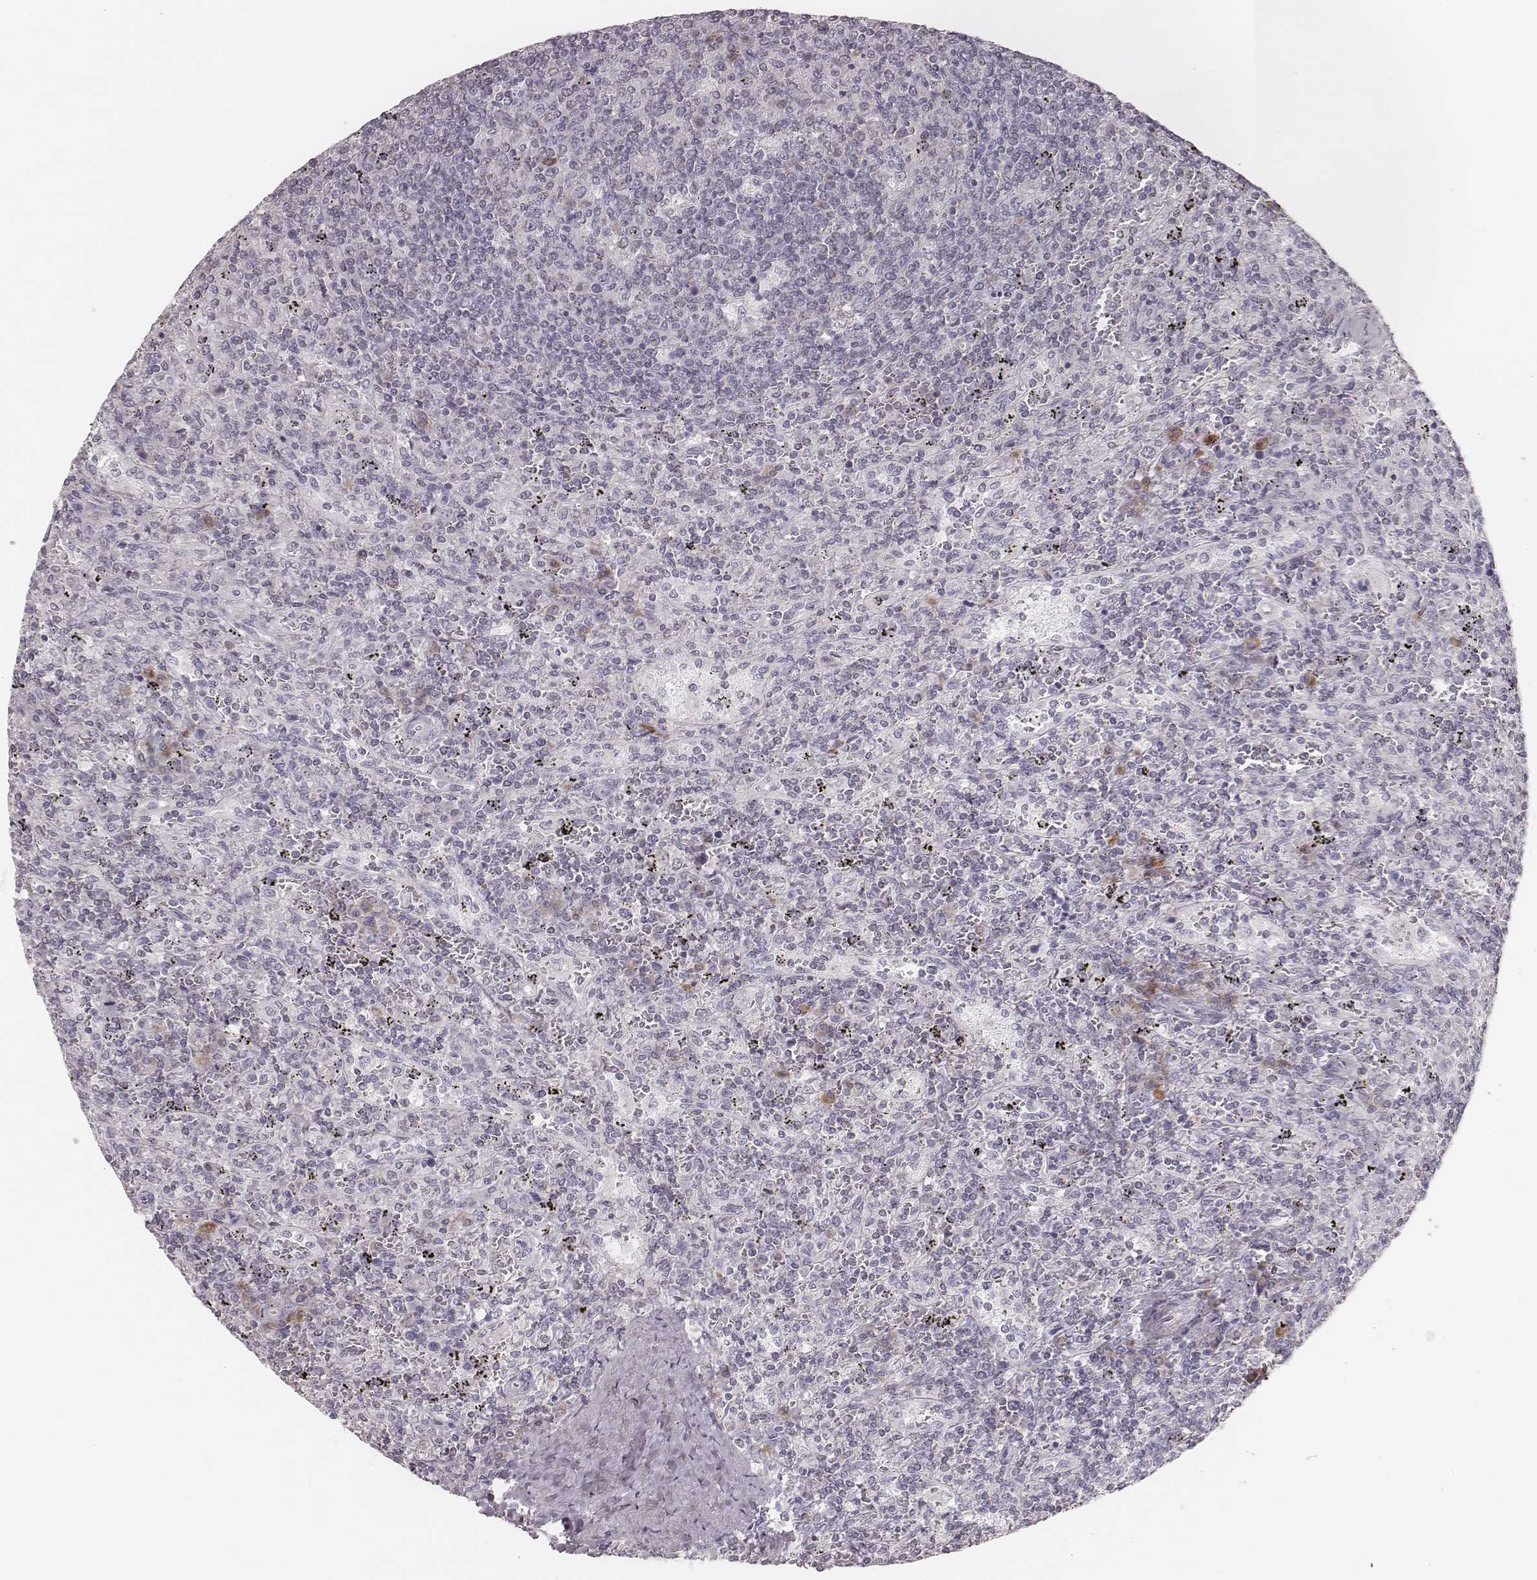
{"staining": {"intensity": "negative", "quantity": "none", "location": "none"}, "tissue": "lymphoma", "cell_type": "Tumor cells", "image_type": "cancer", "snomed": [{"axis": "morphology", "description": "Malignant lymphoma, non-Hodgkin's type, Low grade"}, {"axis": "topography", "description": "Spleen"}], "caption": "Tumor cells show no significant staining in lymphoma.", "gene": "KIF5C", "patient": {"sex": "male", "age": 62}}